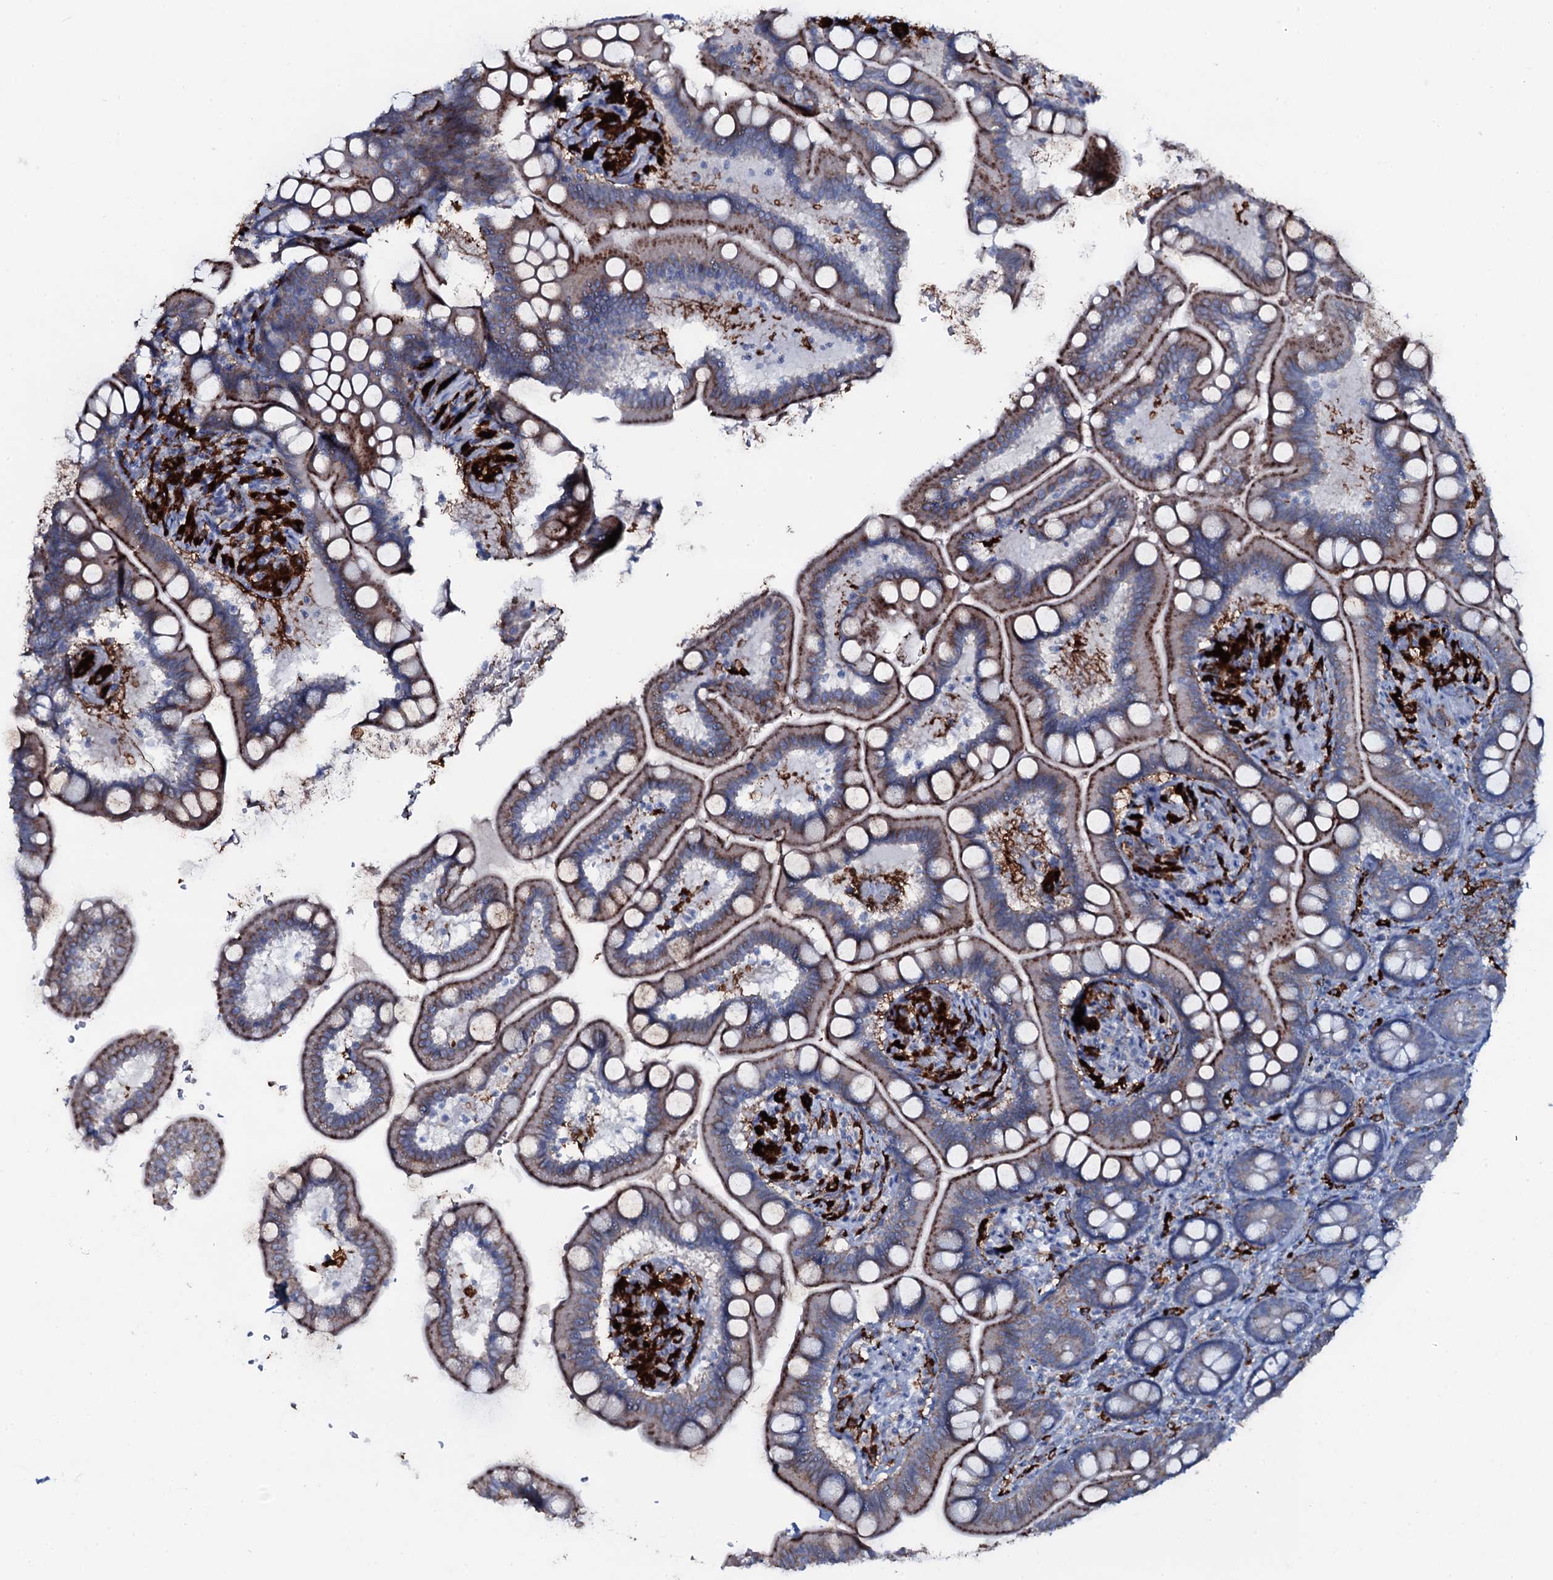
{"staining": {"intensity": "moderate", "quantity": ">75%", "location": "cytoplasmic/membranous"}, "tissue": "small intestine", "cell_type": "Glandular cells", "image_type": "normal", "snomed": [{"axis": "morphology", "description": "Normal tissue, NOS"}, {"axis": "topography", "description": "Small intestine"}], "caption": "The histopathology image displays staining of normal small intestine, revealing moderate cytoplasmic/membranous protein positivity (brown color) within glandular cells.", "gene": "OSBPL2", "patient": {"sex": "female", "age": 64}}